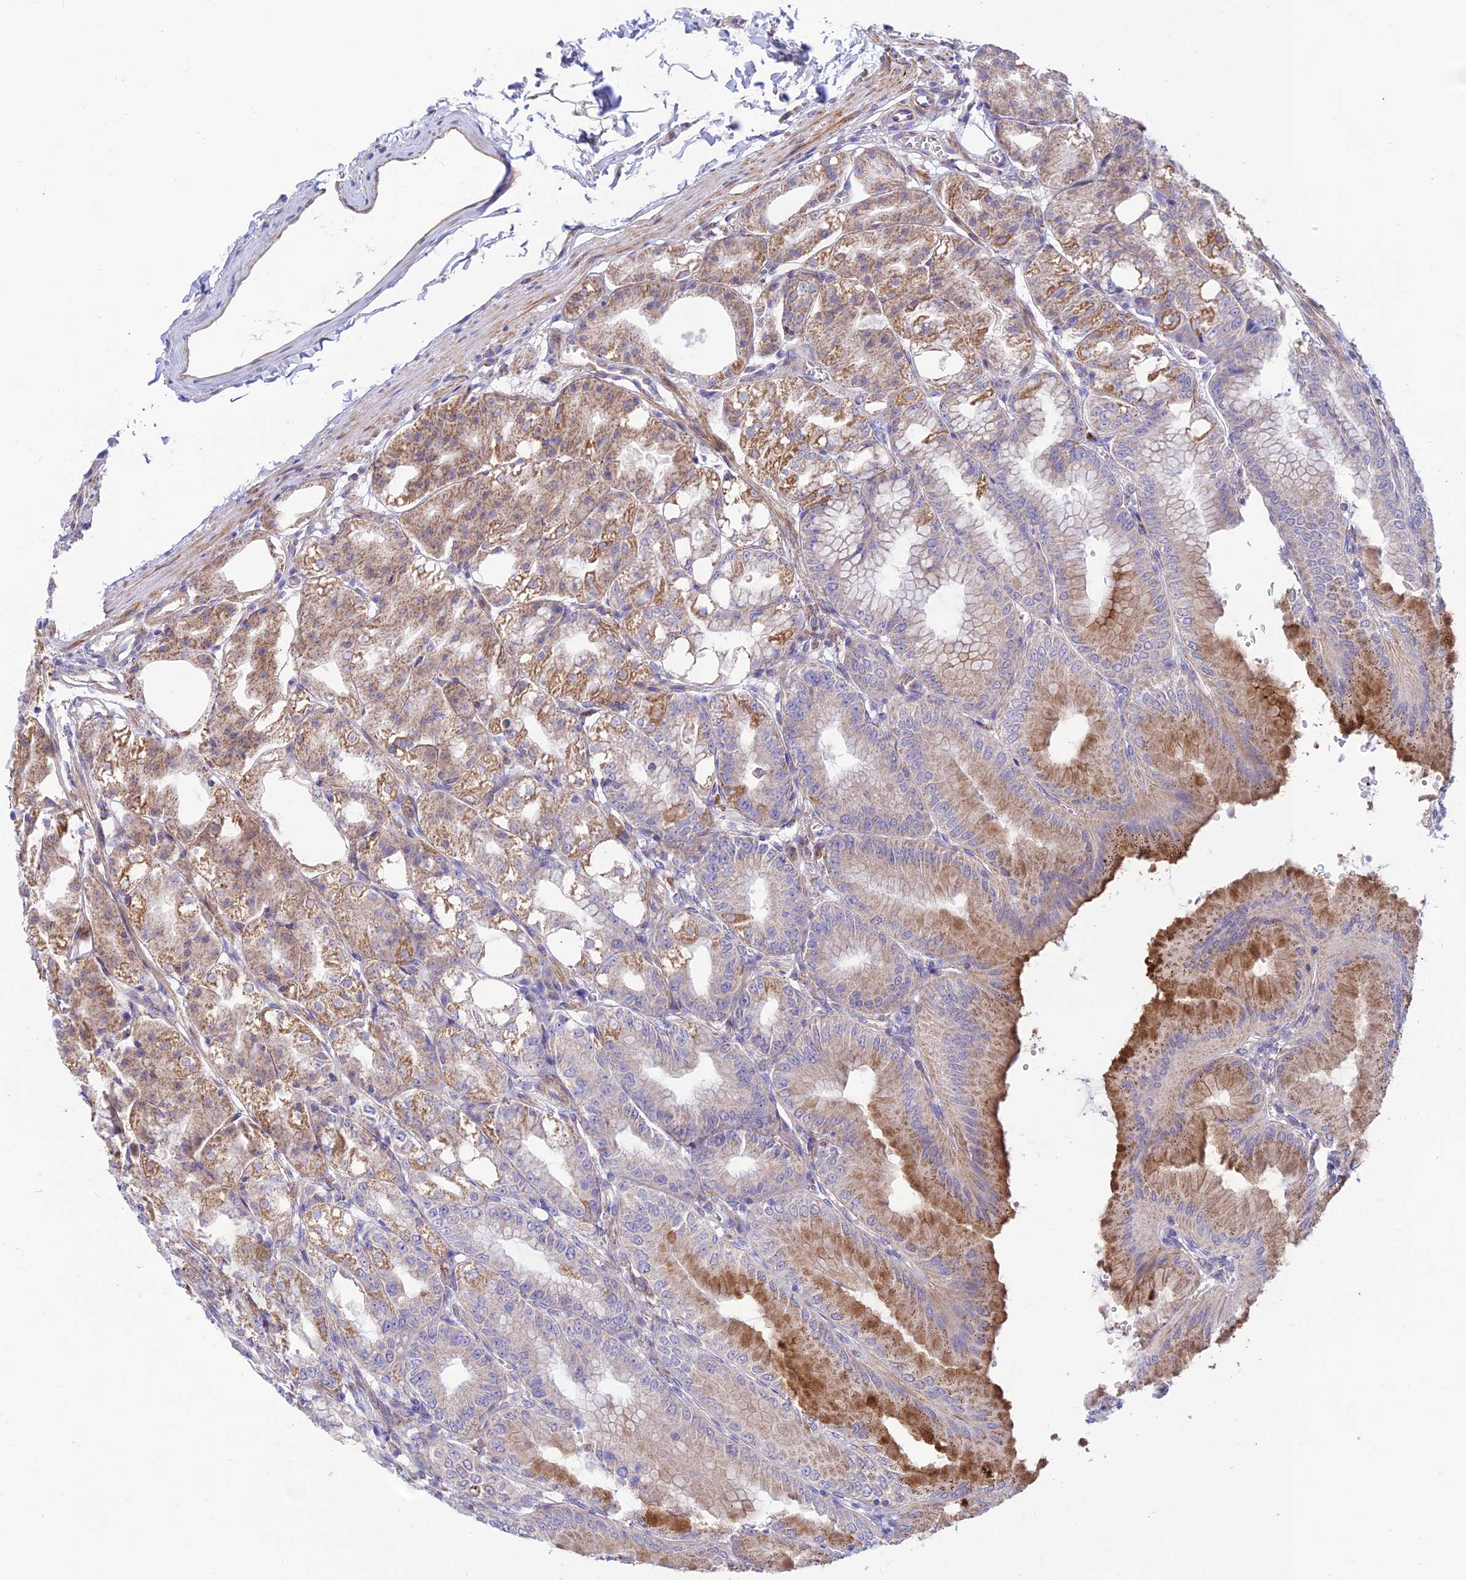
{"staining": {"intensity": "moderate", "quantity": "25%-75%", "location": "cytoplasmic/membranous"}, "tissue": "stomach", "cell_type": "Glandular cells", "image_type": "normal", "snomed": [{"axis": "morphology", "description": "Normal tissue, NOS"}, {"axis": "topography", "description": "Stomach, lower"}], "caption": "Brown immunohistochemical staining in normal human stomach shows moderate cytoplasmic/membranous staining in approximately 25%-75% of glandular cells.", "gene": "FAM186B", "patient": {"sex": "male", "age": 71}}